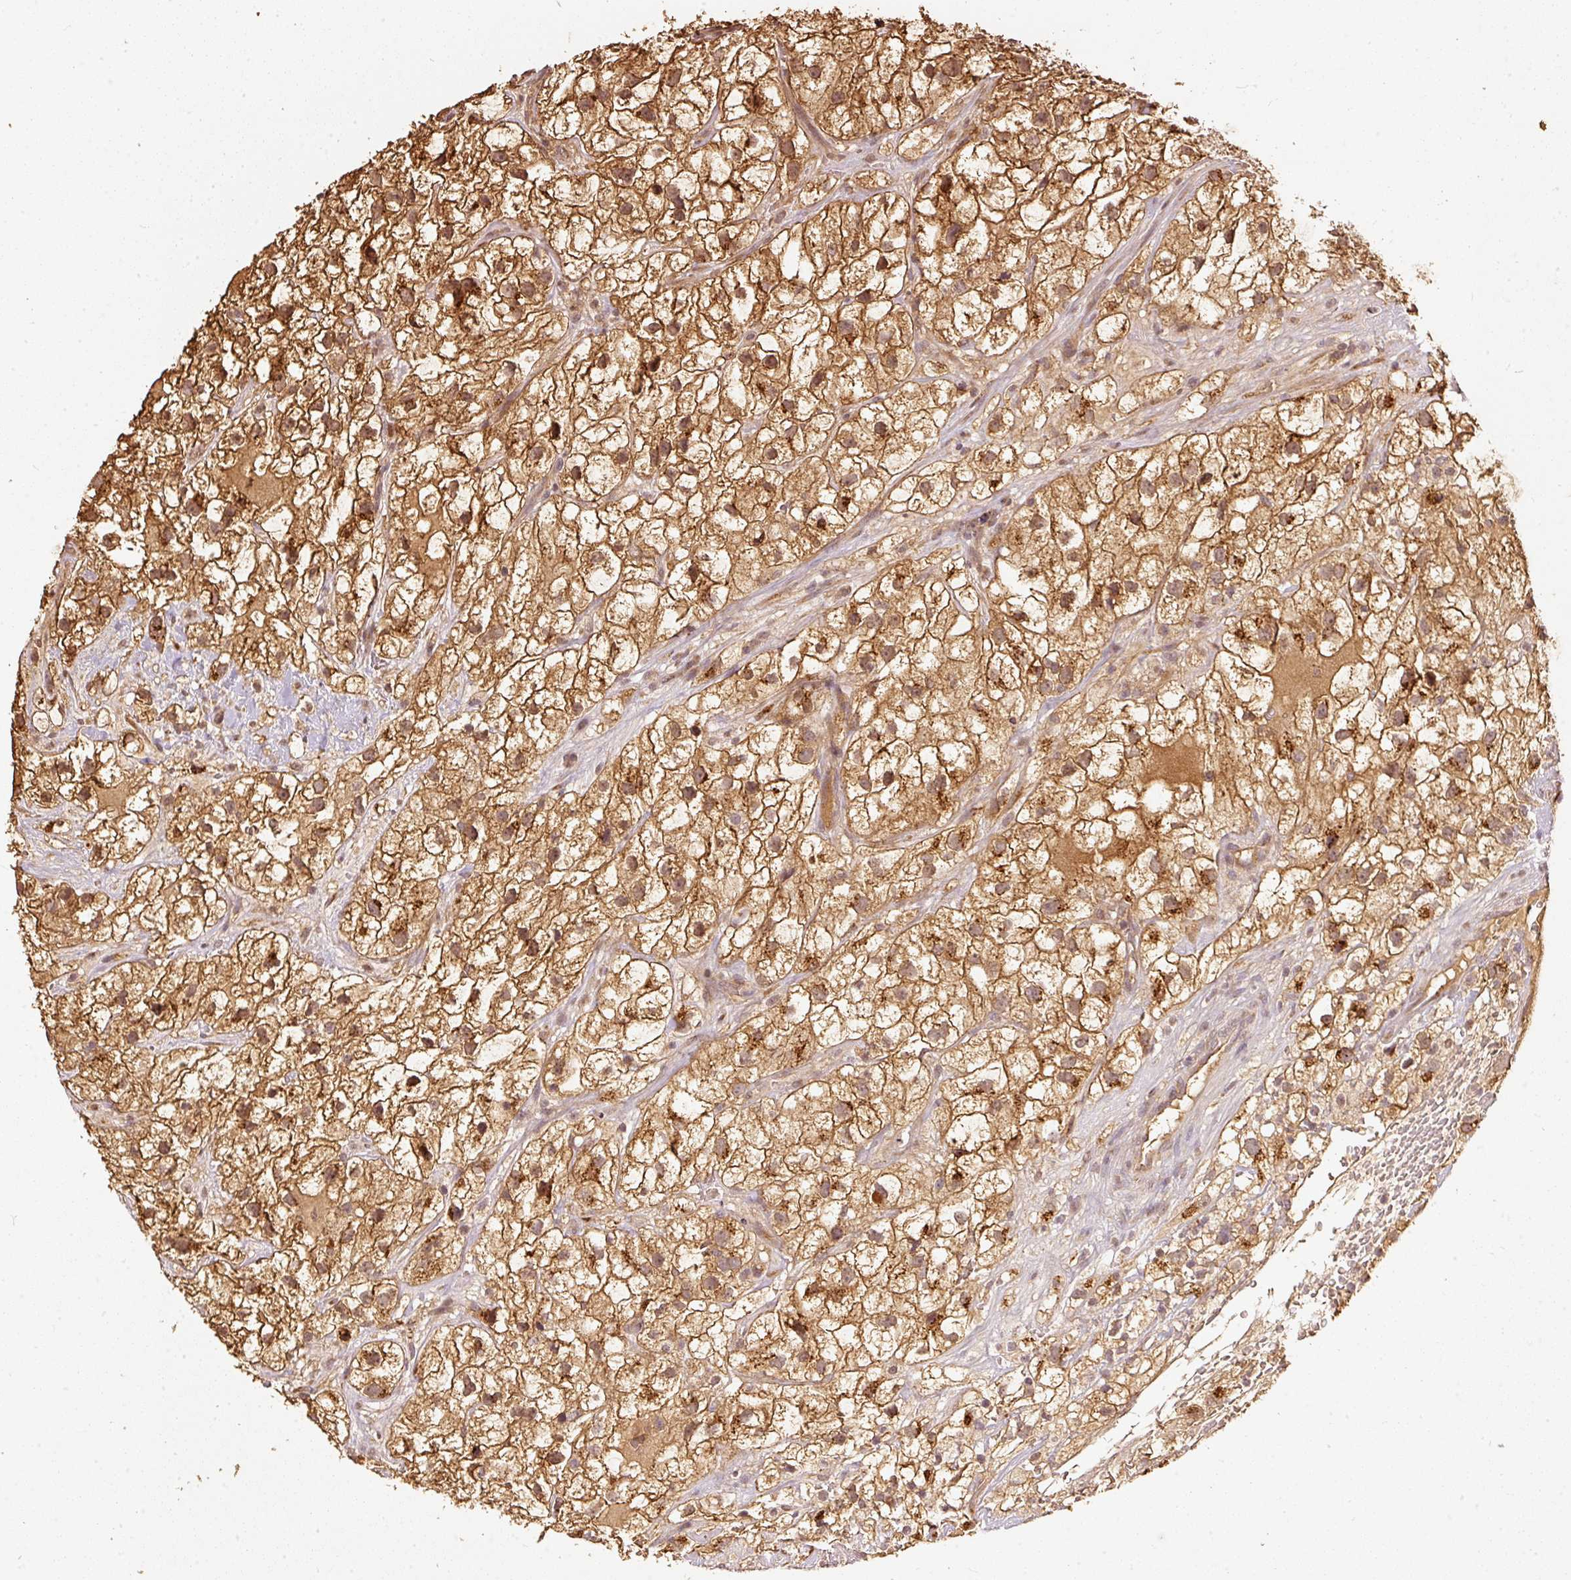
{"staining": {"intensity": "moderate", "quantity": ">75%", "location": "cytoplasmic/membranous,nuclear"}, "tissue": "renal cancer", "cell_type": "Tumor cells", "image_type": "cancer", "snomed": [{"axis": "morphology", "description": "Adenocarcinoma, NOS"}, {"axis": "topography", "description": "Kidney"}], "caption": "This micrograph shows IHC staining of renal cancer, with medium moderate cytoplasmic/membranous and nuclear expression in about >75% of tumor cells.", "gene": "FUT8", "patient": {"sex": "male", "age": 59}}